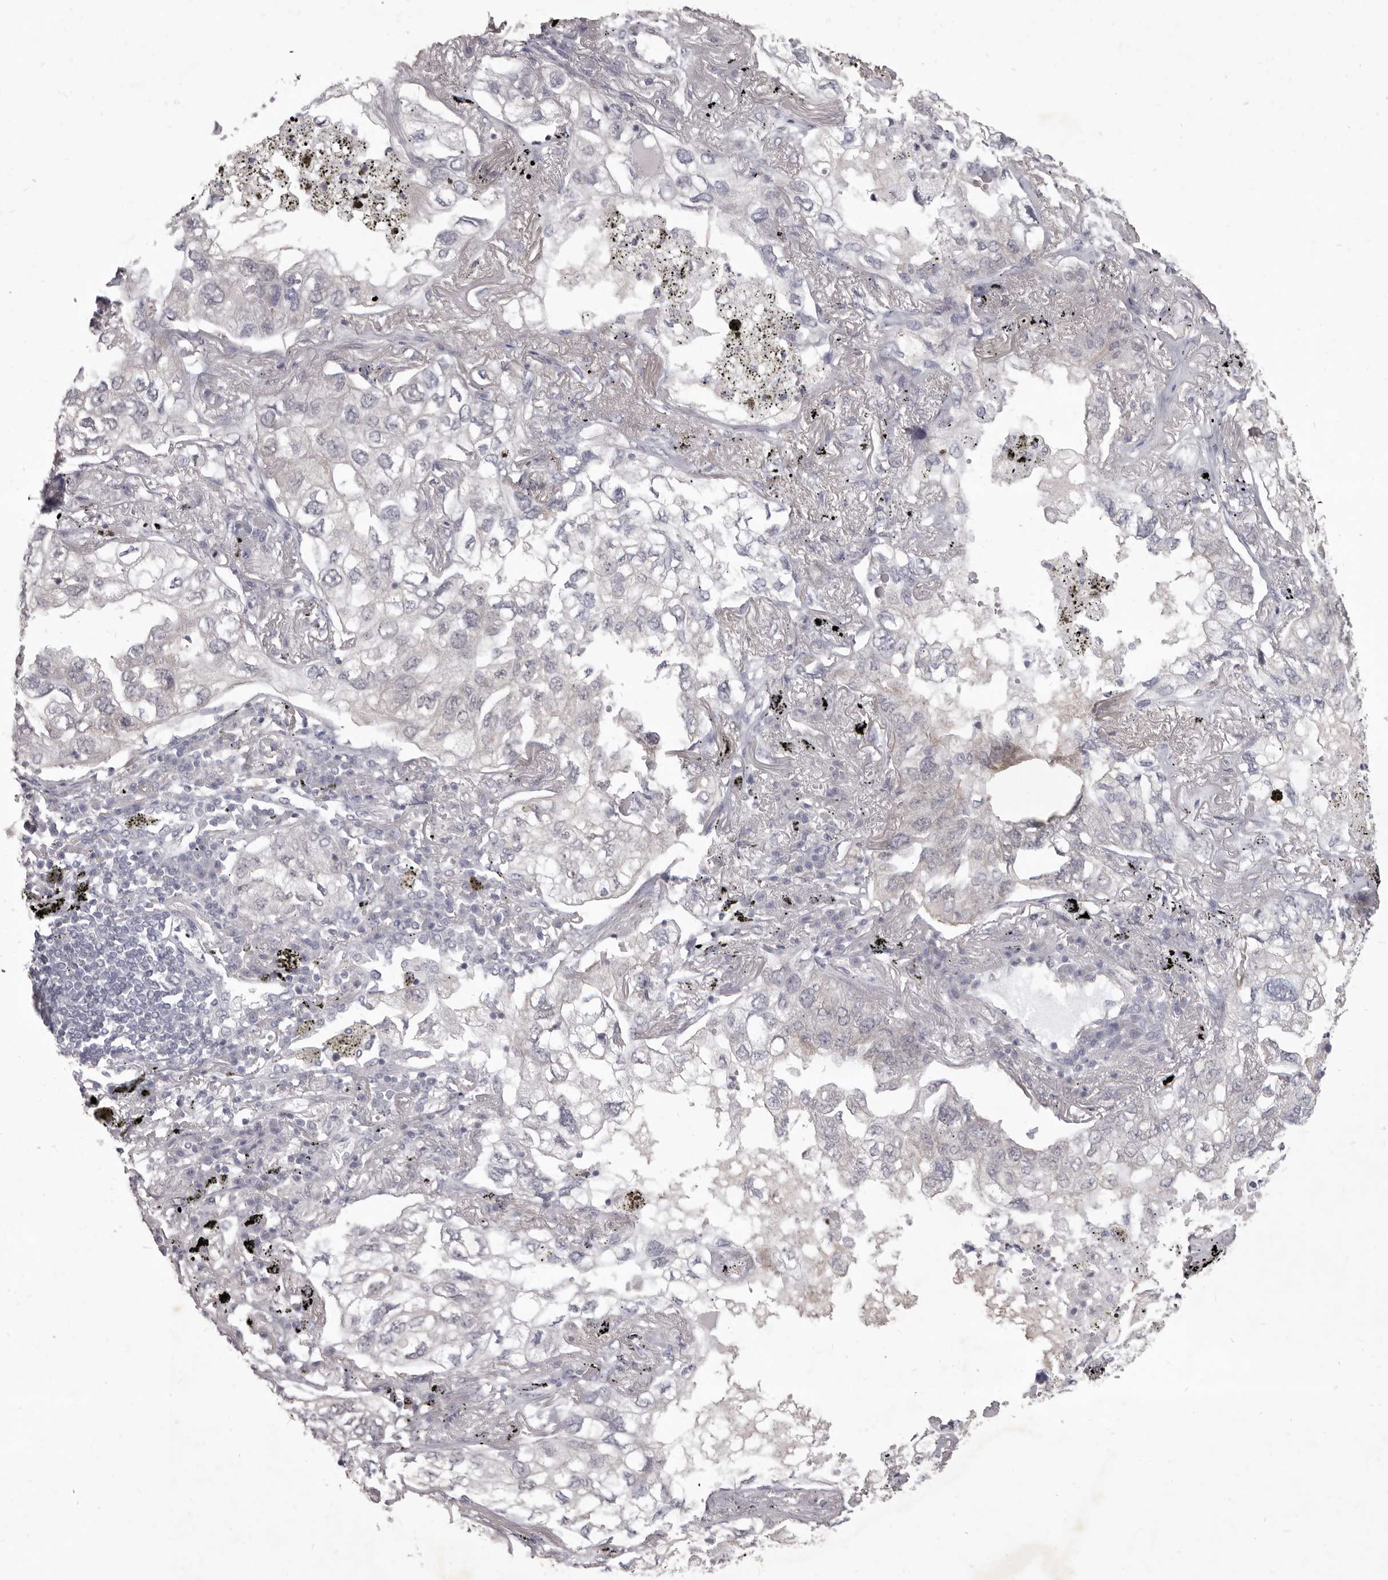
{"staining": {"intensity": "negative", "quantity": "none", "location": "none"}, "tissue": "lung cancer", "cell_type": "Tumor cells", "image_type": "cancer", "snomed": [{"axis": "morphology", "description": "Adenocarcinoma, NOS"}, {"axis": "topography", "description": "Lung"}], "caption": "DAB (3,3'-diaminobenzidine) immunohistochemical staining of lung cancer (adenocarcinoma) shows no significant staining in tumor cells.", "gene": "GSK3B", "patient": {"sex": "male", "age": 65}}